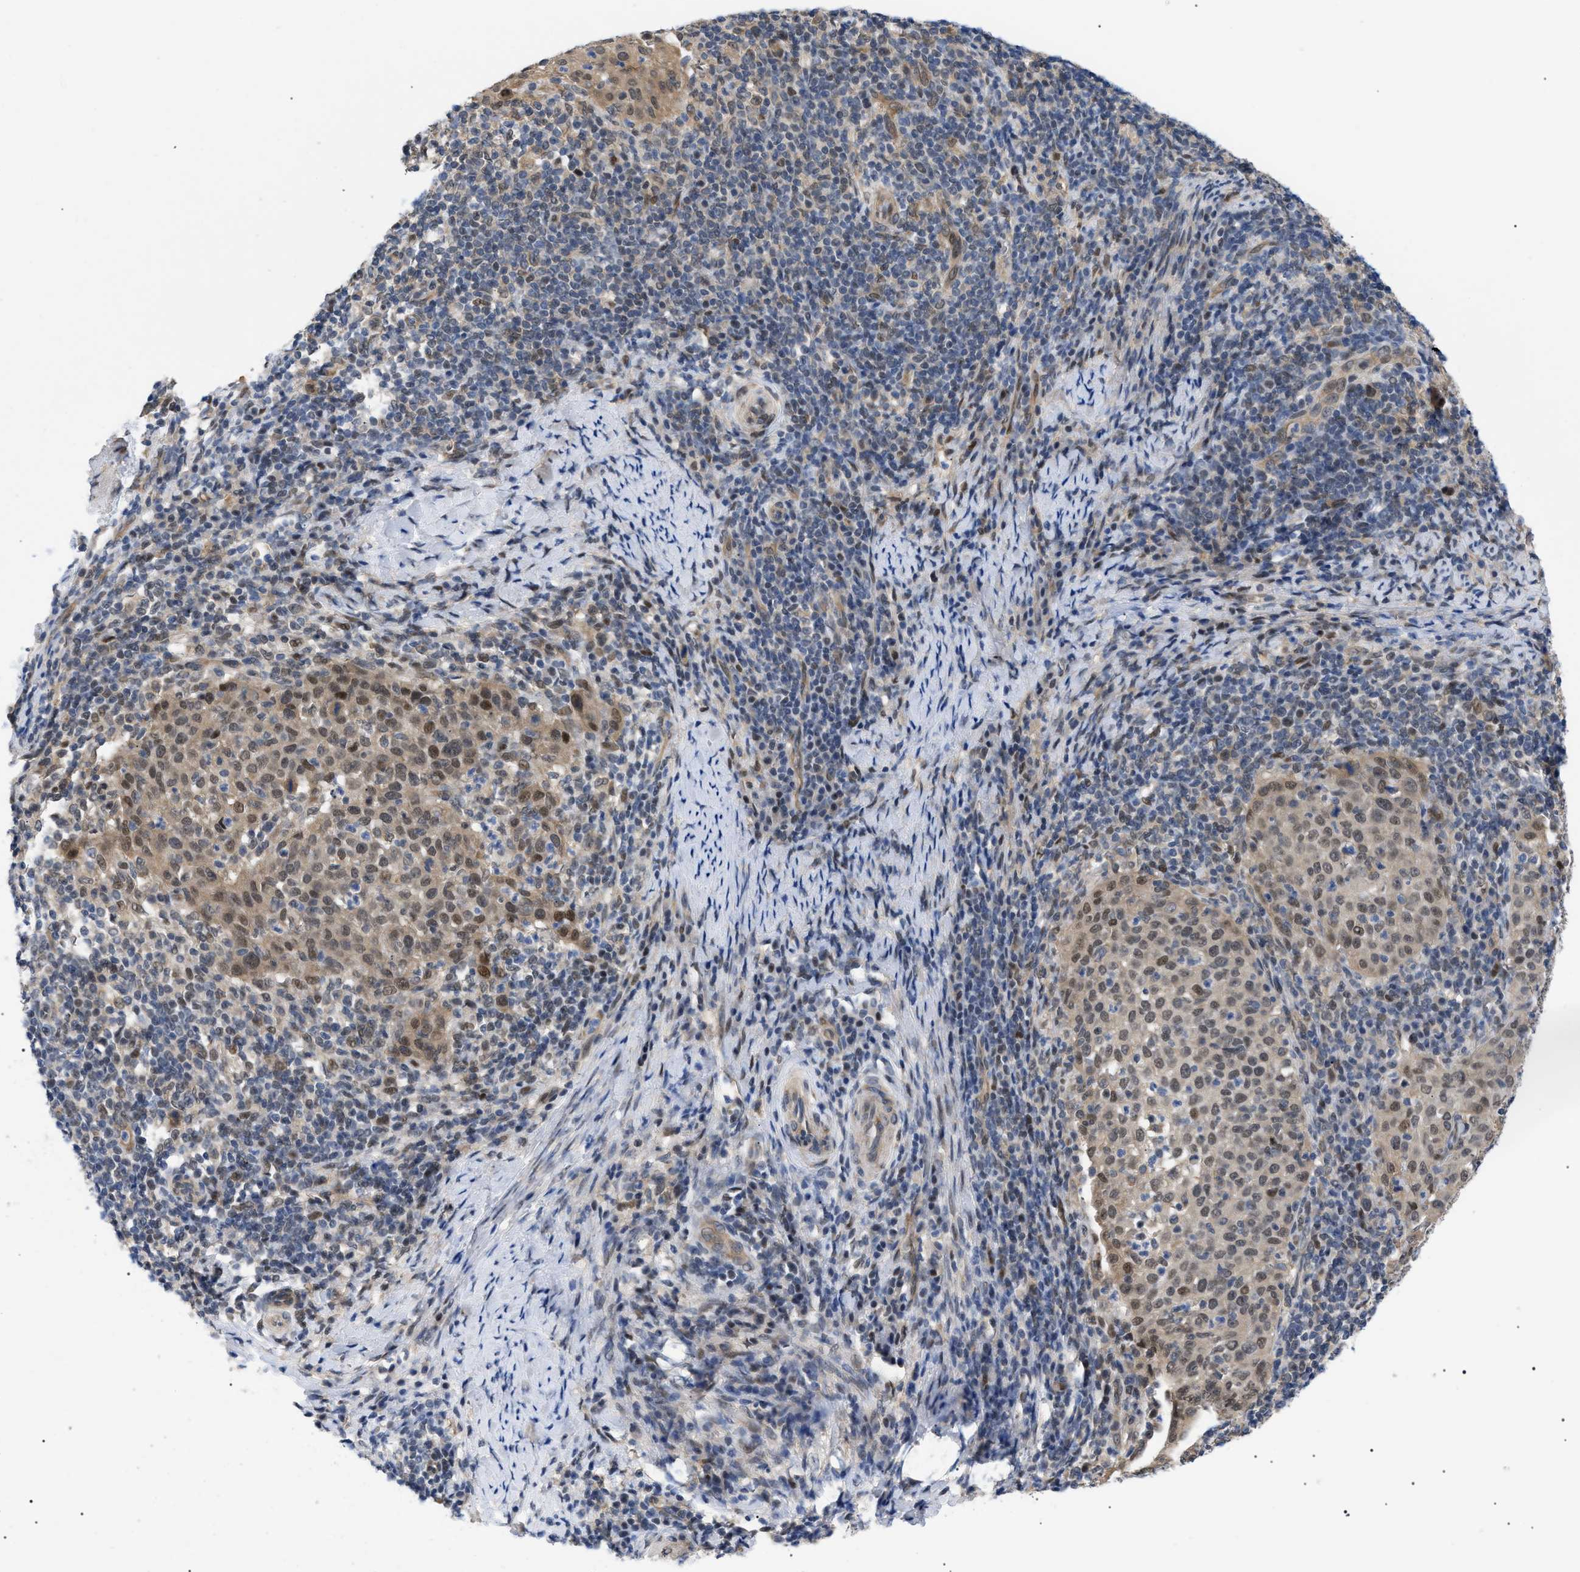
{"staining": {"intensity": "moderate", "quantity": ">75%", "location": "cytoplasmic/membranous,nuclear"}, "tissue": "cervical cancer", "cell_type": "Tumor cells", "image_type": "cancer", "snomed": [{"axis": "morphology", "description": "Squamous cell carcinoma, NOS"}, {"axis": "topography", "description": "Cervix"}], "caption": "Squamous cell carcinoma (cervical) stained with a brown dye exhibits moderate cytoplasmic/membranous and nuclear positive expression in about >75% of tumor cells.", "gene": "GARRE1", "patient": {"sex": "female", "age": 51}}